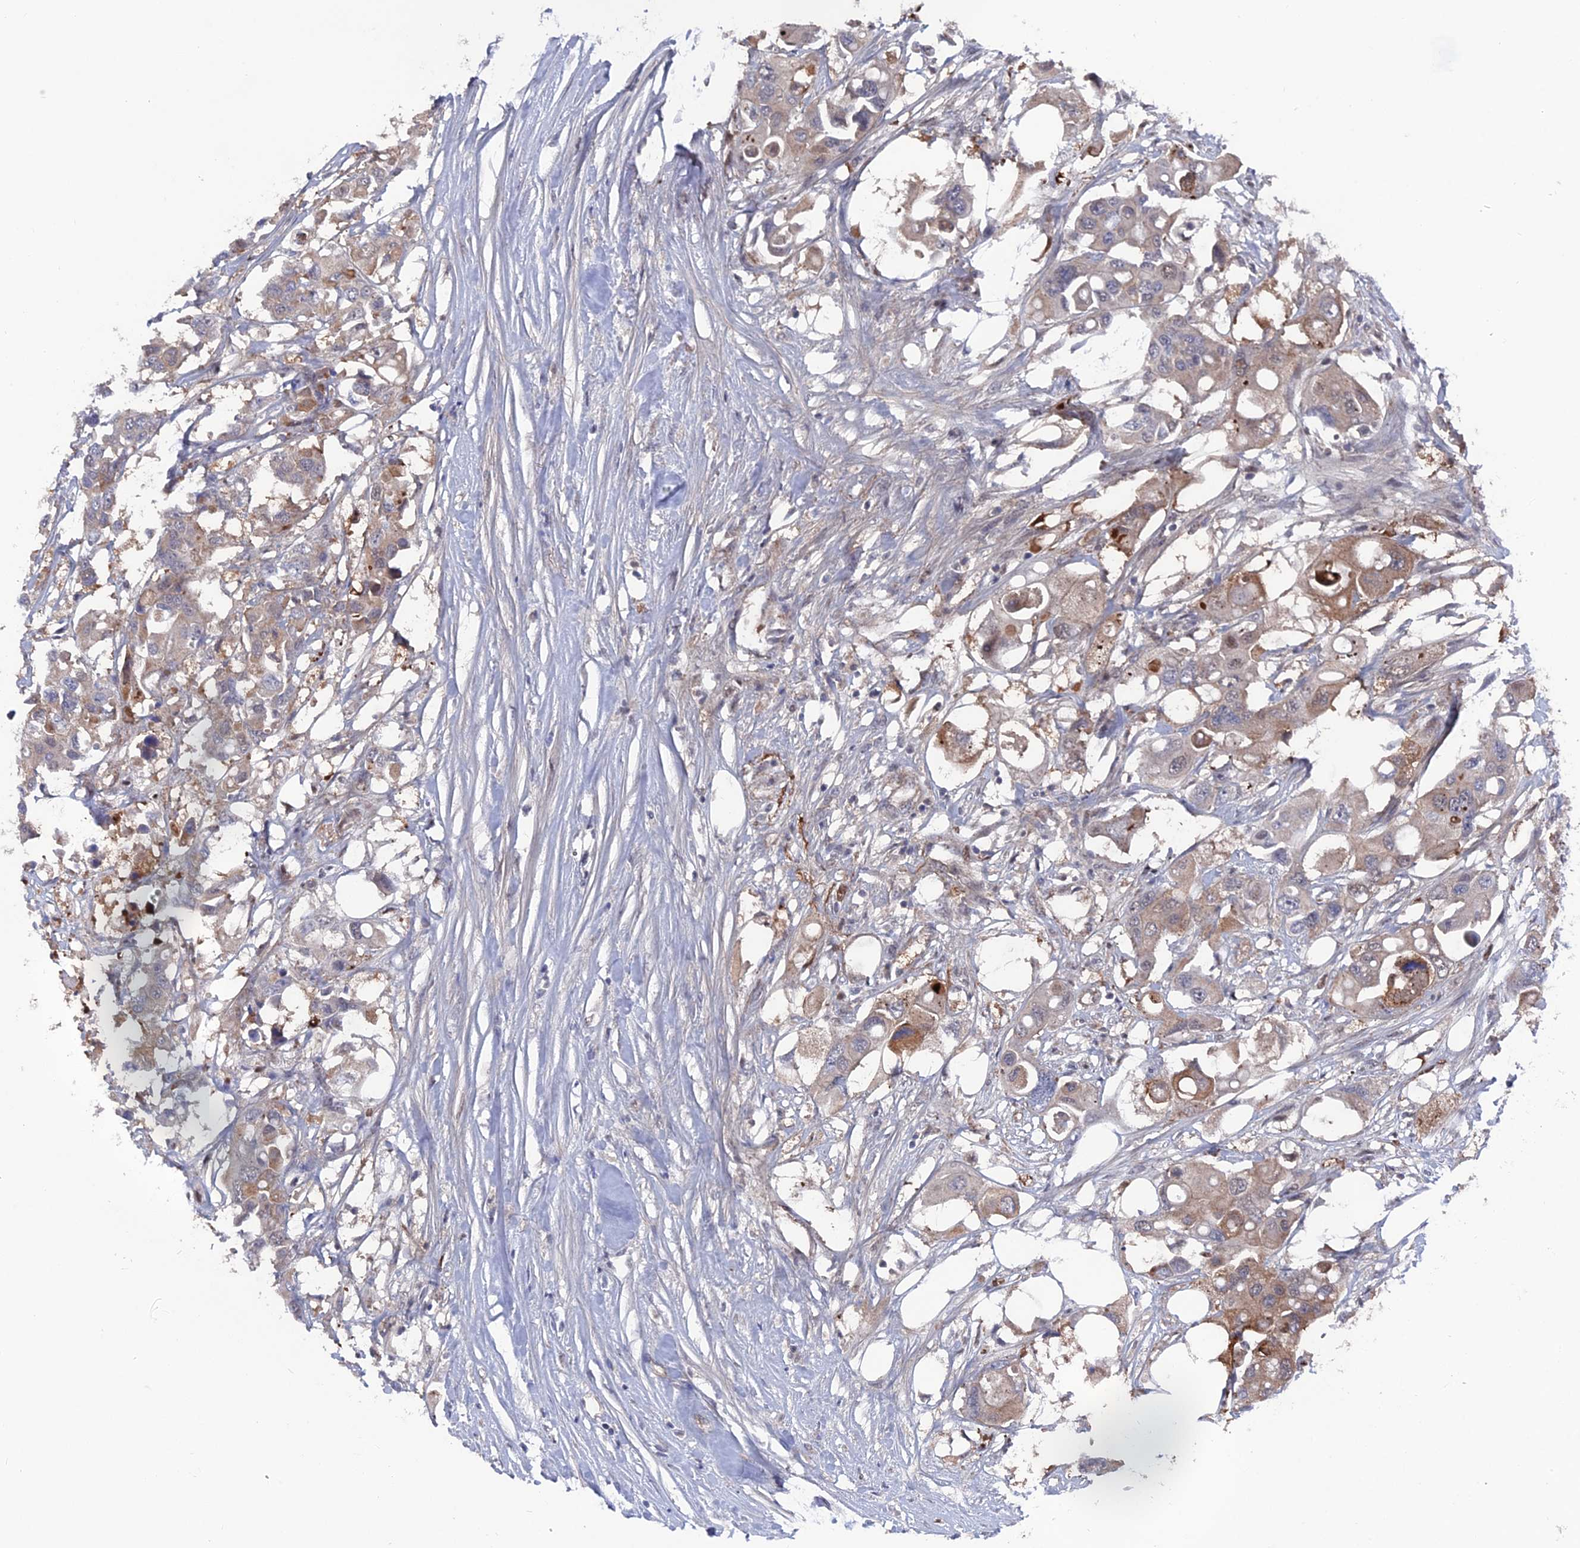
{"staining": {"intensity": "moderate", "quantity": "<25%", "location": "cytoplasmic/membranous"}, "tissue": "colorectal cancer", "cell_type": "Tumor cells", "image_type": "cancer", "snomed": [{"axis": "morphology", "description": "Adenocarcinoma, NOS"}, {"axis": "topography", "description": "Colon"}], "caption": "Immunohistochemistry (DAB (3,3'-diaminobenzidine)) staining of human adenocarcinoma (colorectal) shows moderate cytoplasmic/membranous protein positivity in about <25% of tumor cells.", "gene": "UNC5D", "patient": {"sex": "male", "age": 77}}